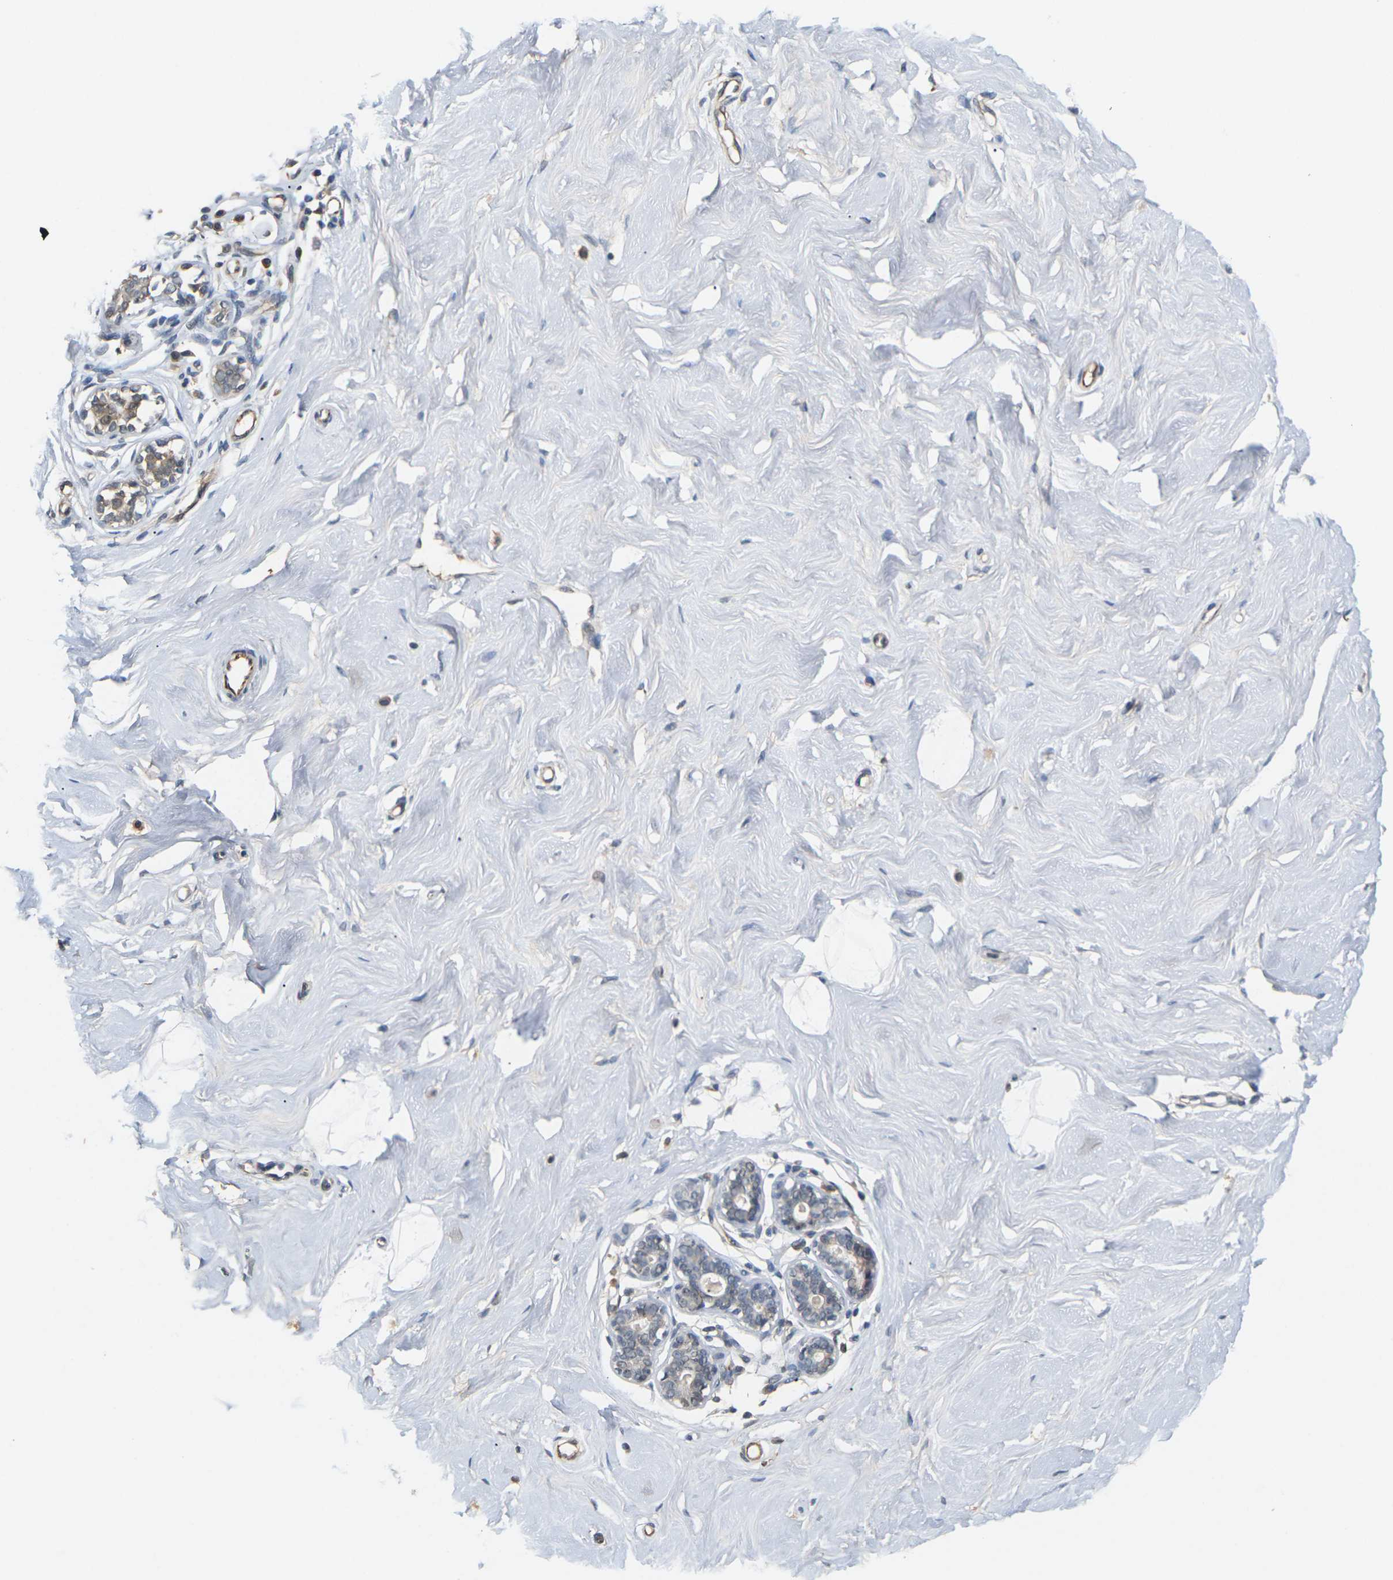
{"staining": {"intensity": "negative", "quantity": "none", "location": "none"}, "tissue": "breast", "cell_type": "Adipocytes", "image_type": "normal", "snomed": [{"axis": "morphology", "description": "Normal tissue, NOS"}, {"axis": "topography", "description": "Breast"}], "caption": "IHC photomicrograph of unremarkable breast: human breast stained with DAB (3,3'-diaminobenzidine) demonstrates no significant protein staining in adipocytes.", "gene": "PKP2", "patient": {"sex": "female", "age": 23}}